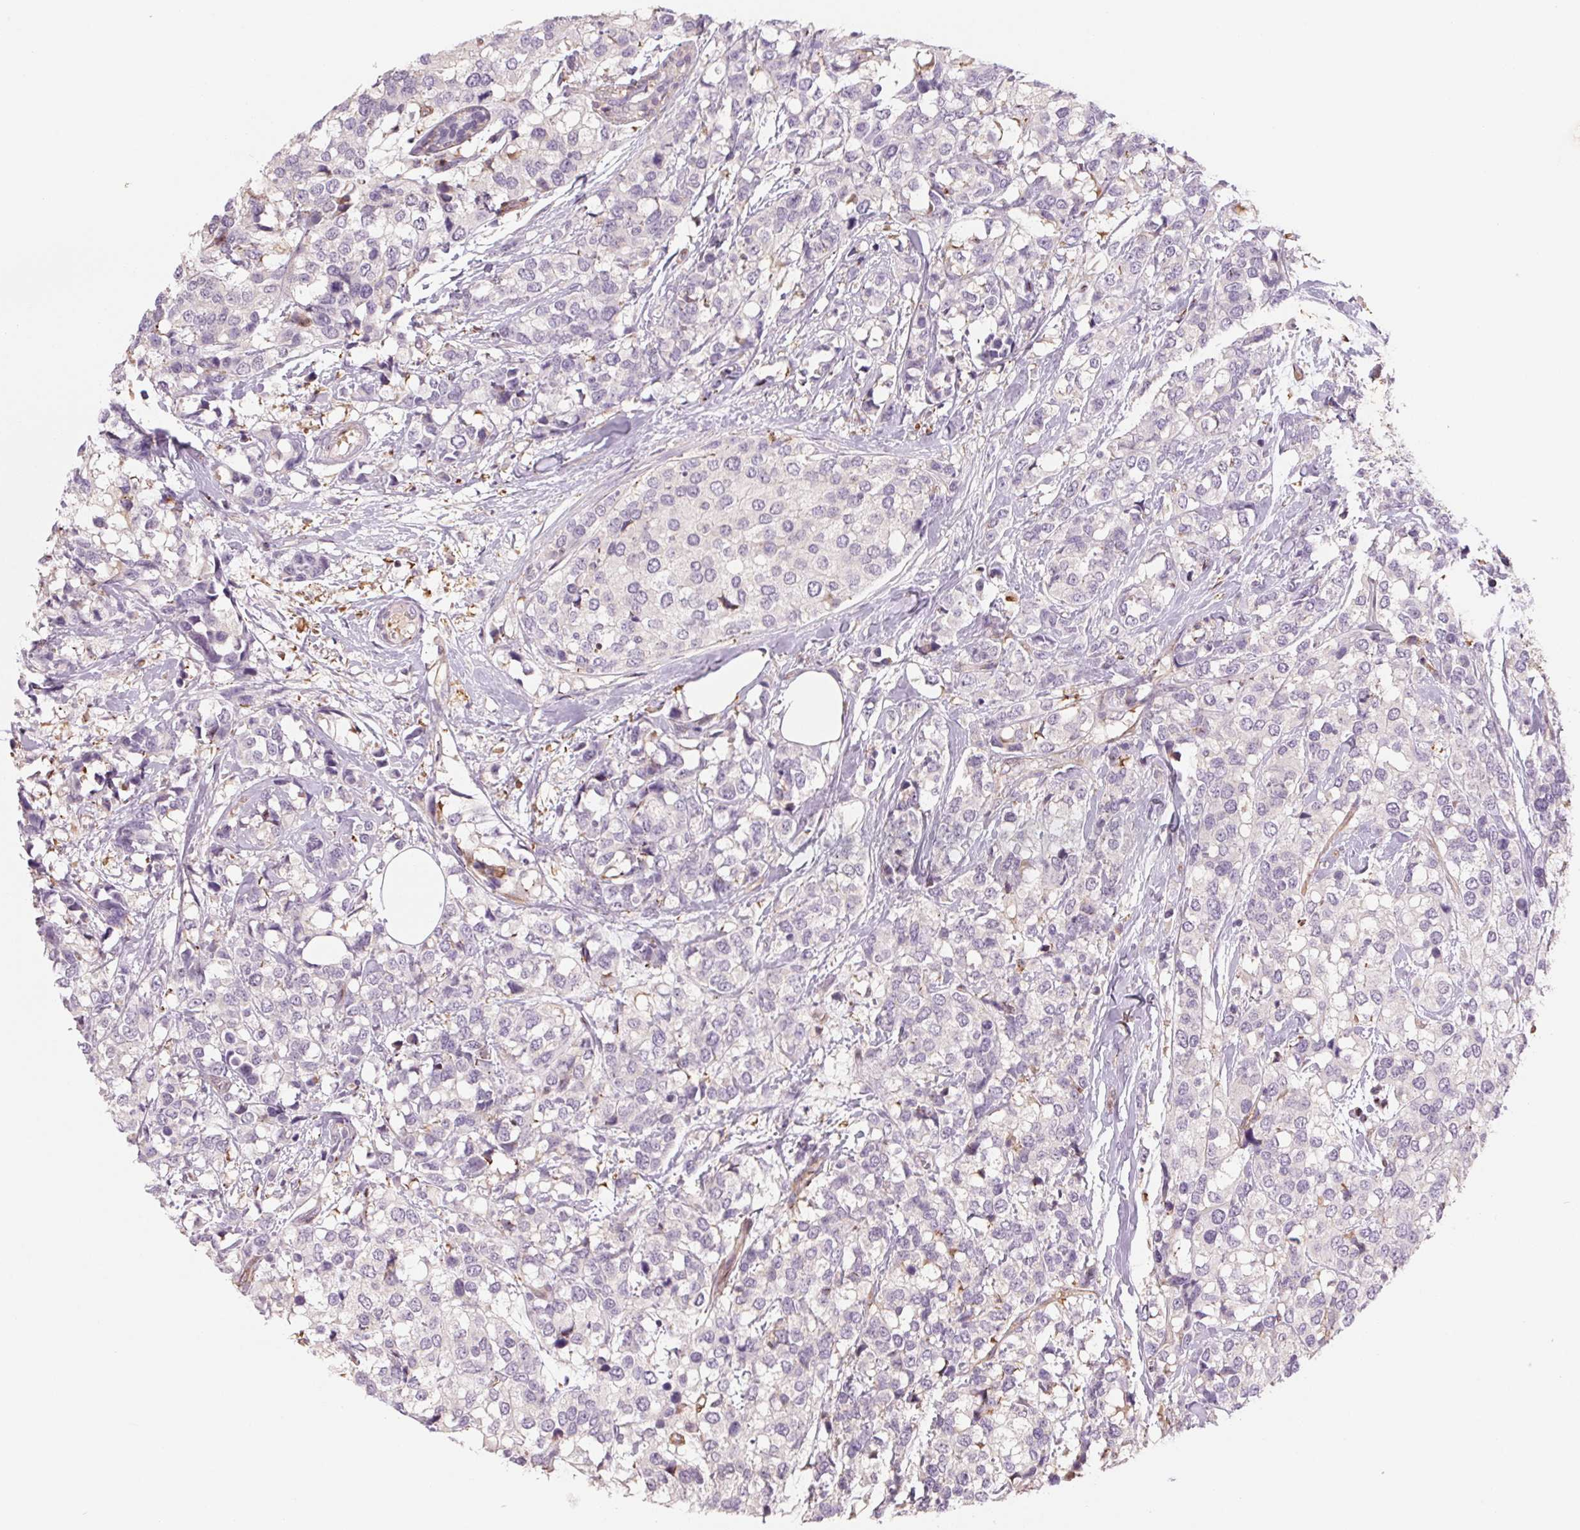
{"staining": {"intensity": "negative", "quantity": "none", "location": "none"}, "tissue": "breast cancer", "cell_type": "Tumor cells", "image_type": "cancer", "snomed": [{"axis": "morphology", "description": "Lobular carcinoma"}, {"axis": "topography", "description": "Breast"}], "caption": "This is an immunohistochemistry micrograph of human breast lobular carcinoma. There is no staining in tumor cells.", "gene": "ANKRD13B", "patient": {"sex": "female", "age": 59}}